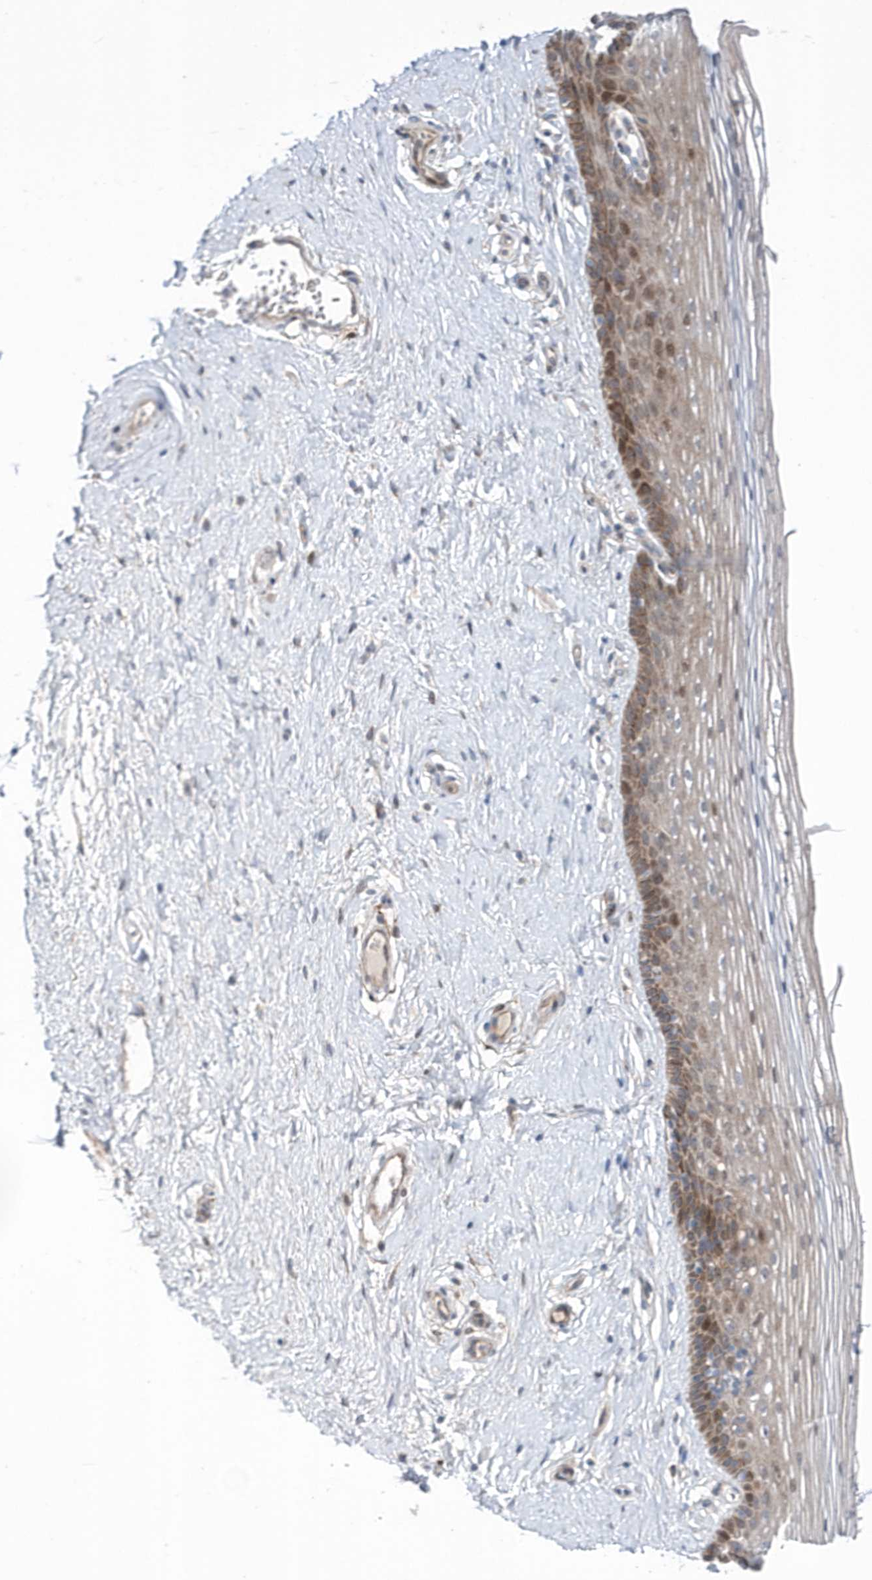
{"staining": {"intensity": "moderate", "quantity": ">75%", "location": "cytoplasmic/membranous"}, "tissue": "vagina", "cell_type": "Squamous epithelial cells", "image_type": "normal", "snomed": [{"axis": "morphology", "description": "Normal tissue, NOS"}, {"axis": "topography", "description": "Vagina"}], "caption": "Brown immunohistochemical staining in benign human vagina shows moderate cytoplasmic/membranous expression in approximately >75% of squamous epithelial cells.", "gene": "DSPP", "patient": {"sex": "female", "age": 46}}